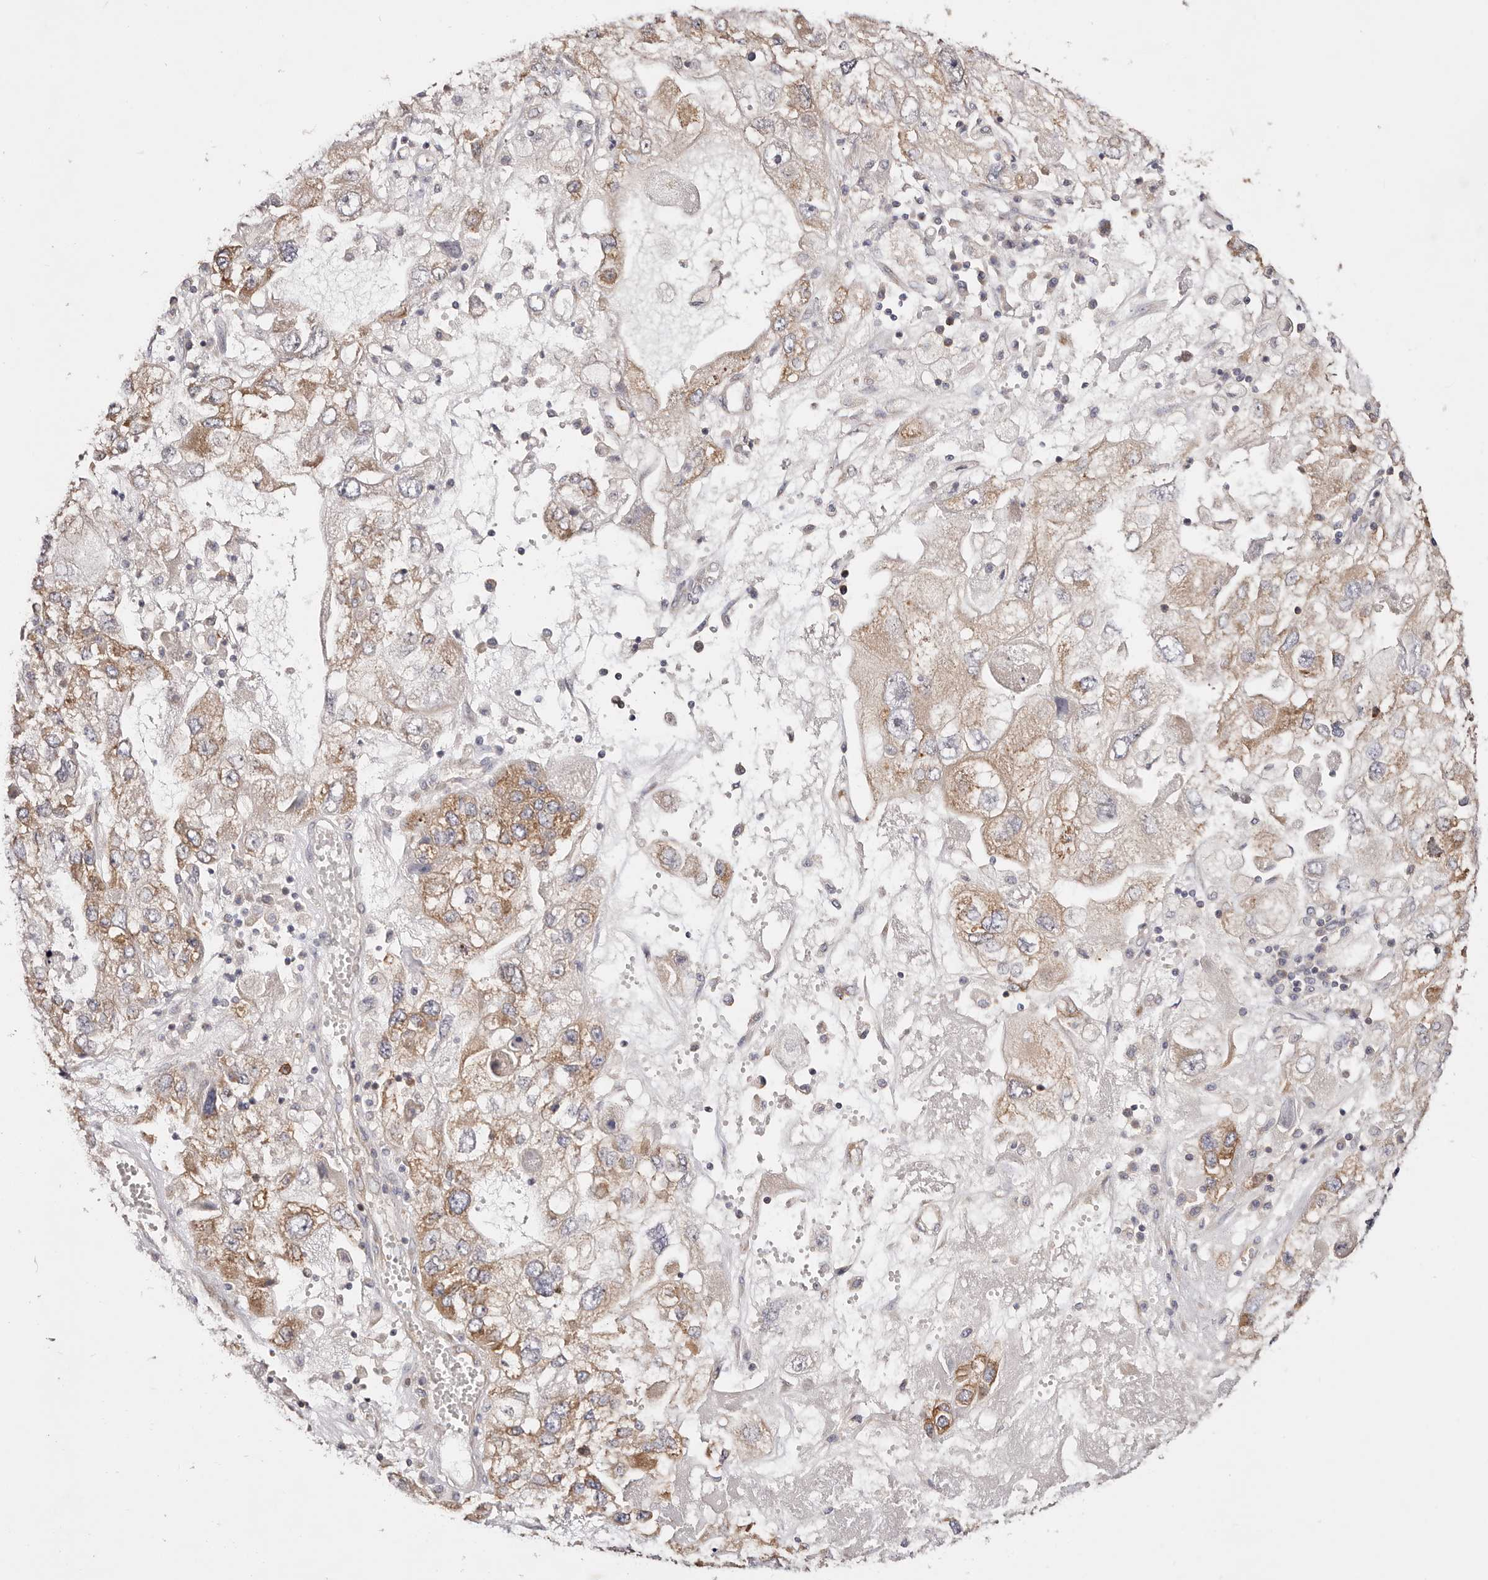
{"staining": {"intensity": "moderate", "quantity": ">75%", "location": "cytoplasmic/membranous"}, "tissue": "endometrial cancer", "cell_type": "Tumor cells", "image_type": "cancer", "snomed": [{"axis": "morphology", "description": "Adenocarcinoma, NOS"}, {"axis": "topography", "description": "Endometrium"}], "caption": "A high-resolution micrograph shows IHC staining of endometrial adenocarcinoma, which shows moderate cytoplasmic/membranous staining in about >75% of tumor cells.", "gene": "GNA13", "patient": {"sex": "female", "age": 49}}